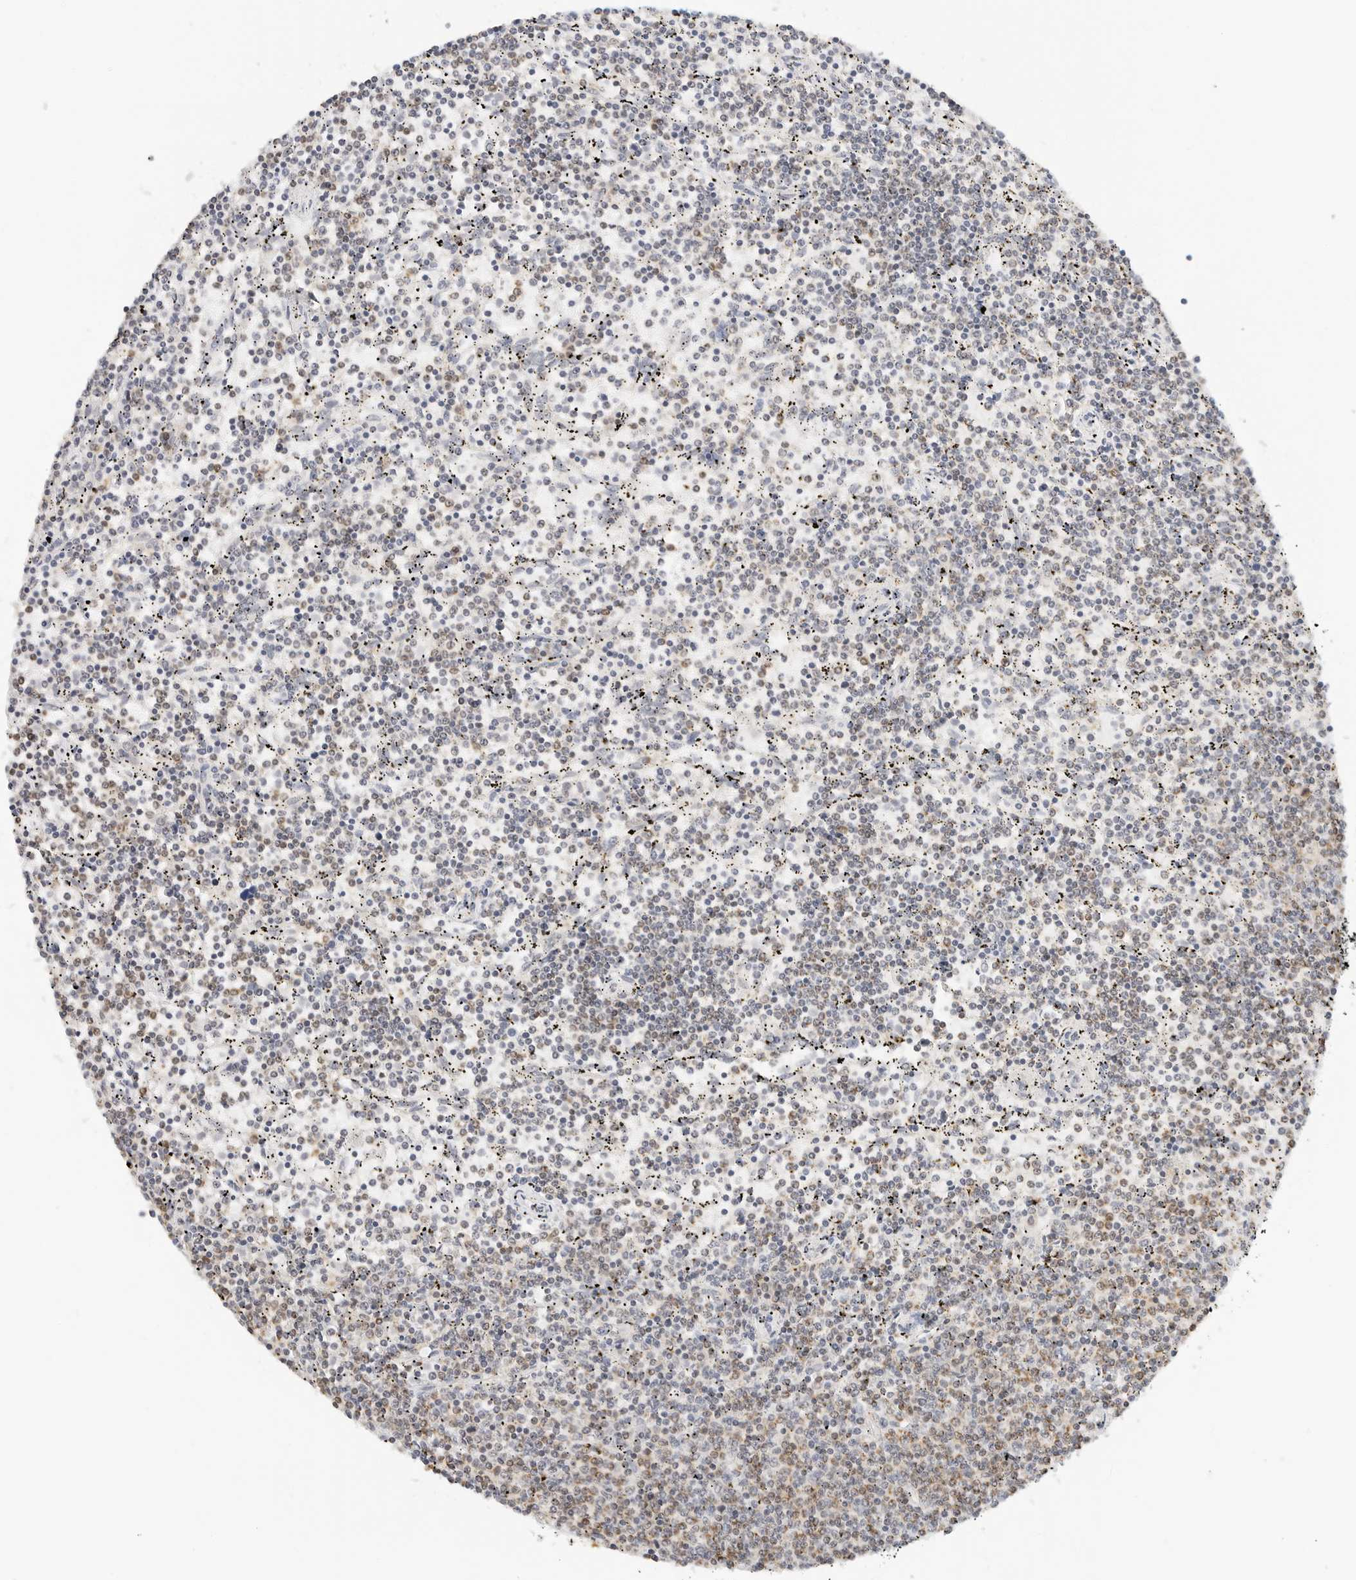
{"staining": {"intensity": "weak", "quantity": "<25%", "location": "cytoplasmic/membranous"}, "tissue": "lymphoma", "cell_type": "Tumor cells", "image_type": "cancer", "snomed": [{"axis": "morphology", "description": "Malignant lymphoma, non-Hodgkin's type, Low grade"}, {"axis": "topography", "description": "Spleen"}], "caption": "Immunohistochemistry of lymphoma reveals no expression in tumor cells.", "gene": "ATL1", "patient": {"sex": "female", "age": 50}}